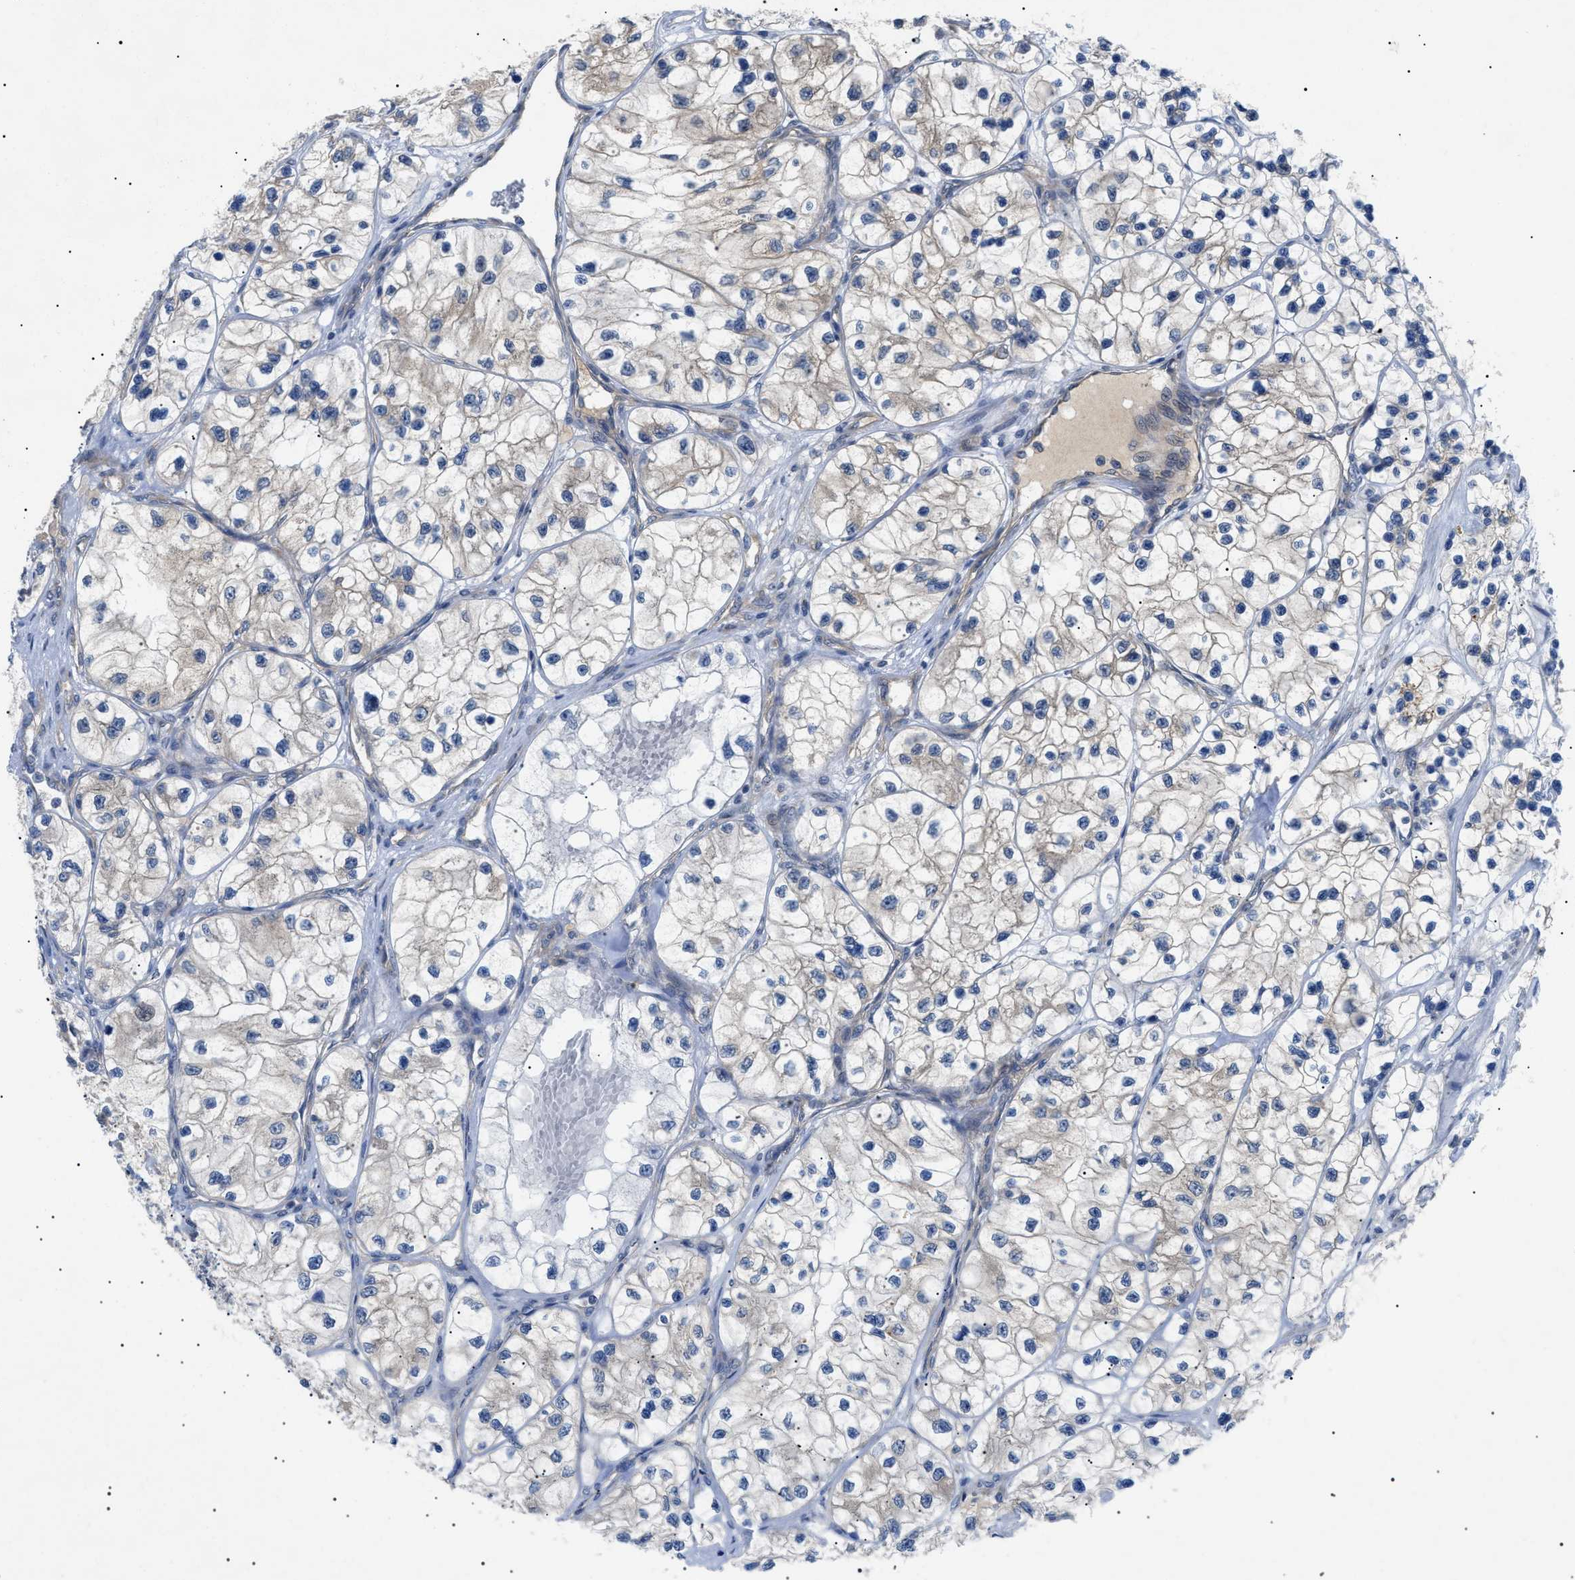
{"staining": {"intensity": "weak", "quantity": "<25%", "location": "cytoplasmic/membranous"}, "tissue": "renal cancer", "cell_type": "Tumor cells", "image_type": "cancer", "snomed": [{"axis": "morphology", "description": "Adenocarcinoma, NOS"}, {"axis": "topography", "description": "Kidney"}], "caption": "DAB (3,3'-diaminobenzidine) immunohistochemical staining of human adenocarcinoma (renal) exhibits no significant expression in tumor cells.", "gene": "RIPK1", "patient": {"sex": "female", "age": 57}}